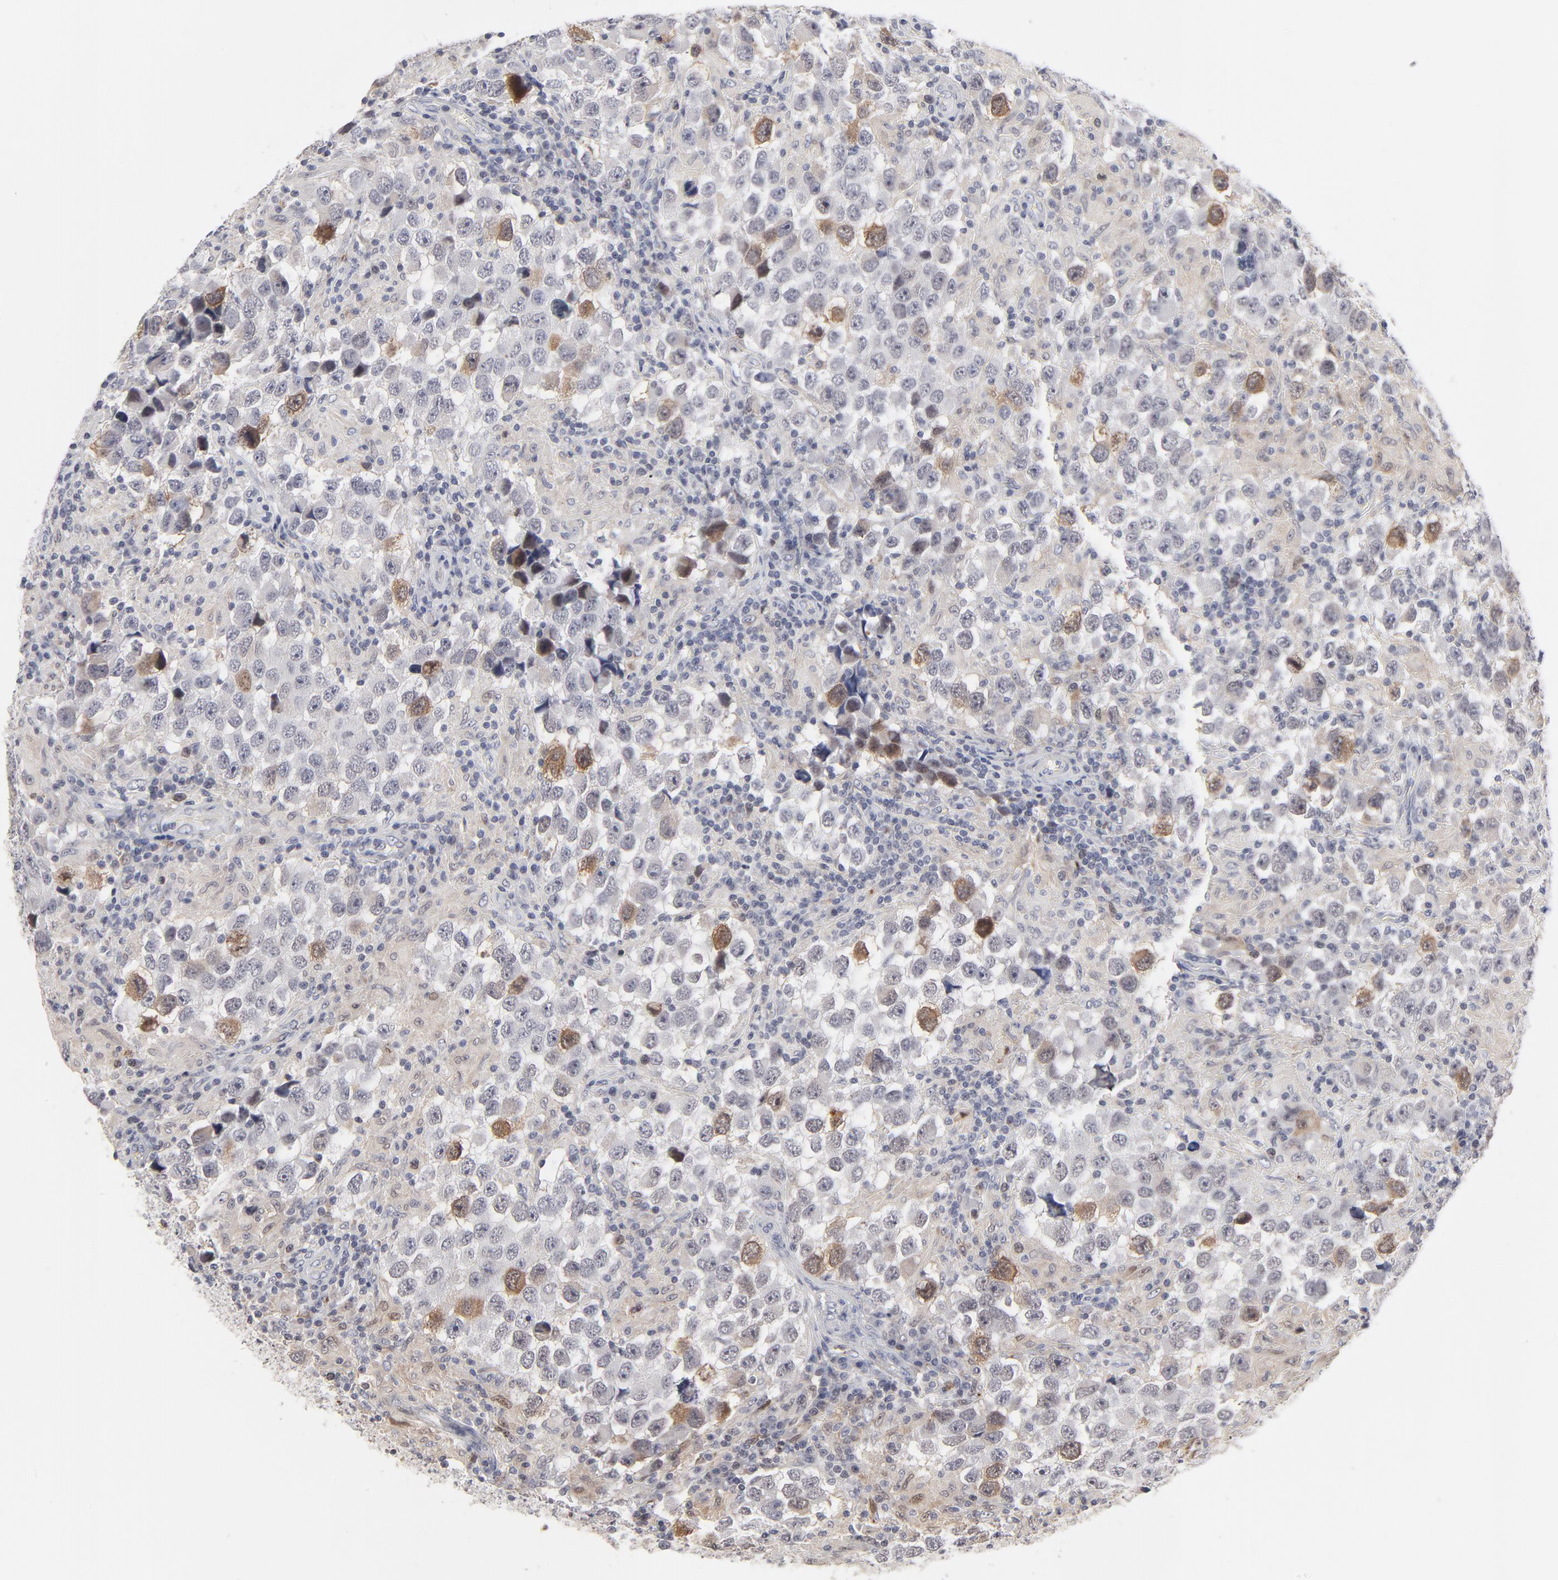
{"staining": {"intensity": "moderate", "quantity": "<25%", "location": "cytoplasmic/membranous"}, "tissue": "testis cancer", "cell_type": "Tumor cells", "image_type": "cancer", "snomed": [{"axis": "morphology", "description": "Carcinoma, Embryonal, NOS"}, {"axis": "topography", "description": "Testis"}], "caption": "Embryonal carcinoma (testis) was stained to show a protein in brown. There is low levels of moderate cytoplasmic/membranous expression in approximately <25% of tumor cells.", "gene": "AURKA", "patient": {"sex": "male", "age": 21}}